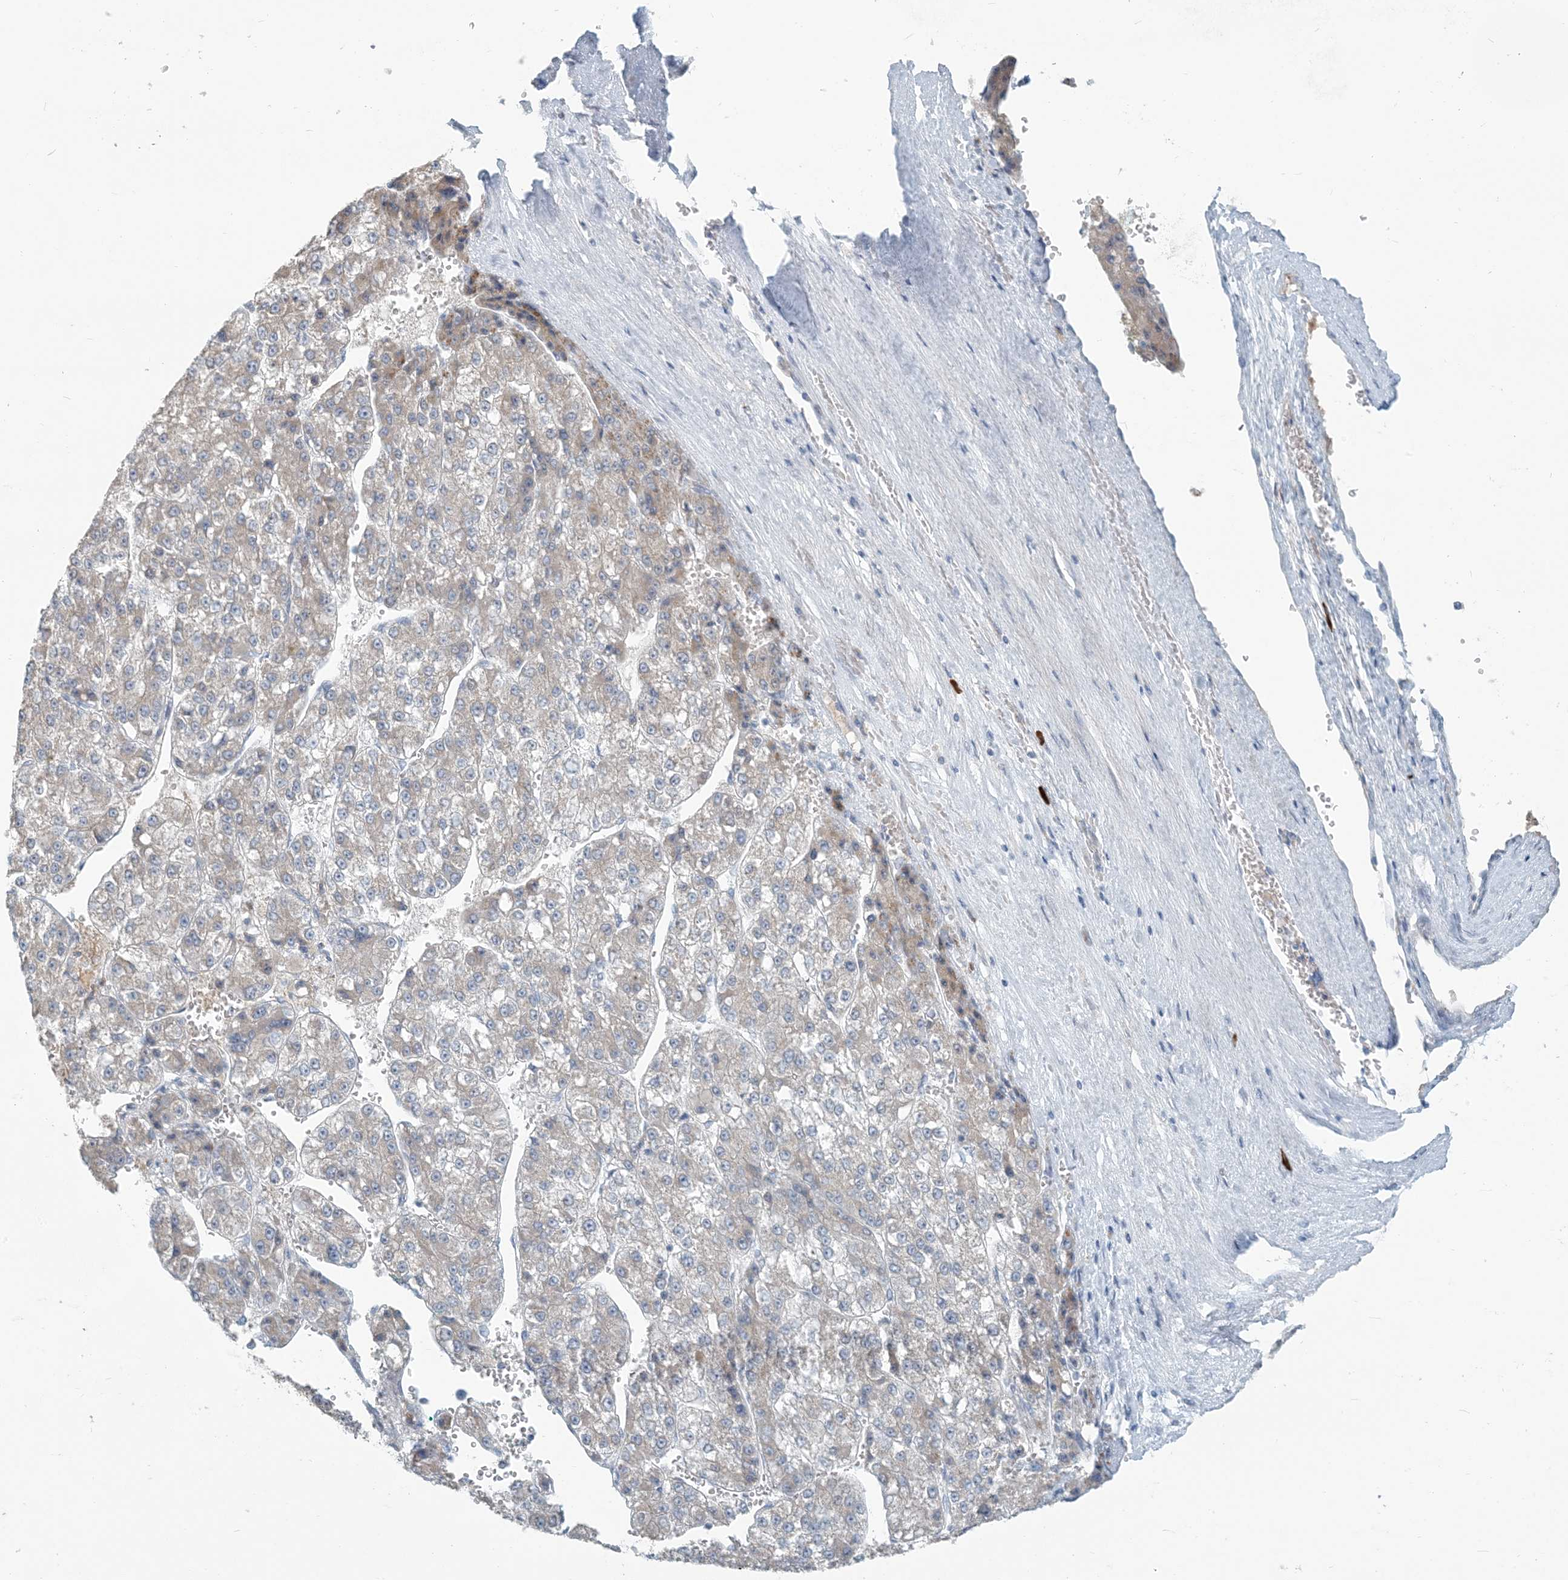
{"staining": {"intensity": "negative", "quantity": "none", "location": "none"}, "tissue": "liver cancer", "cell_type": "Tumor cells", "image_type": "cancer", "snomed": [{"axis": "morphology", "description": "Carcinoma, Hepatocellular, NOS"}, {"axis": "topography", "description": "Liver"}], "caption": "A micrograph of human liver hepatocellular carcinoma is negative for staining in tumor cells. (Immunohistochemistry (ihc), brightfield microscopy, high magnification).", "gene": "SCML1", "patient": {"sex": "female", "age": 73}}